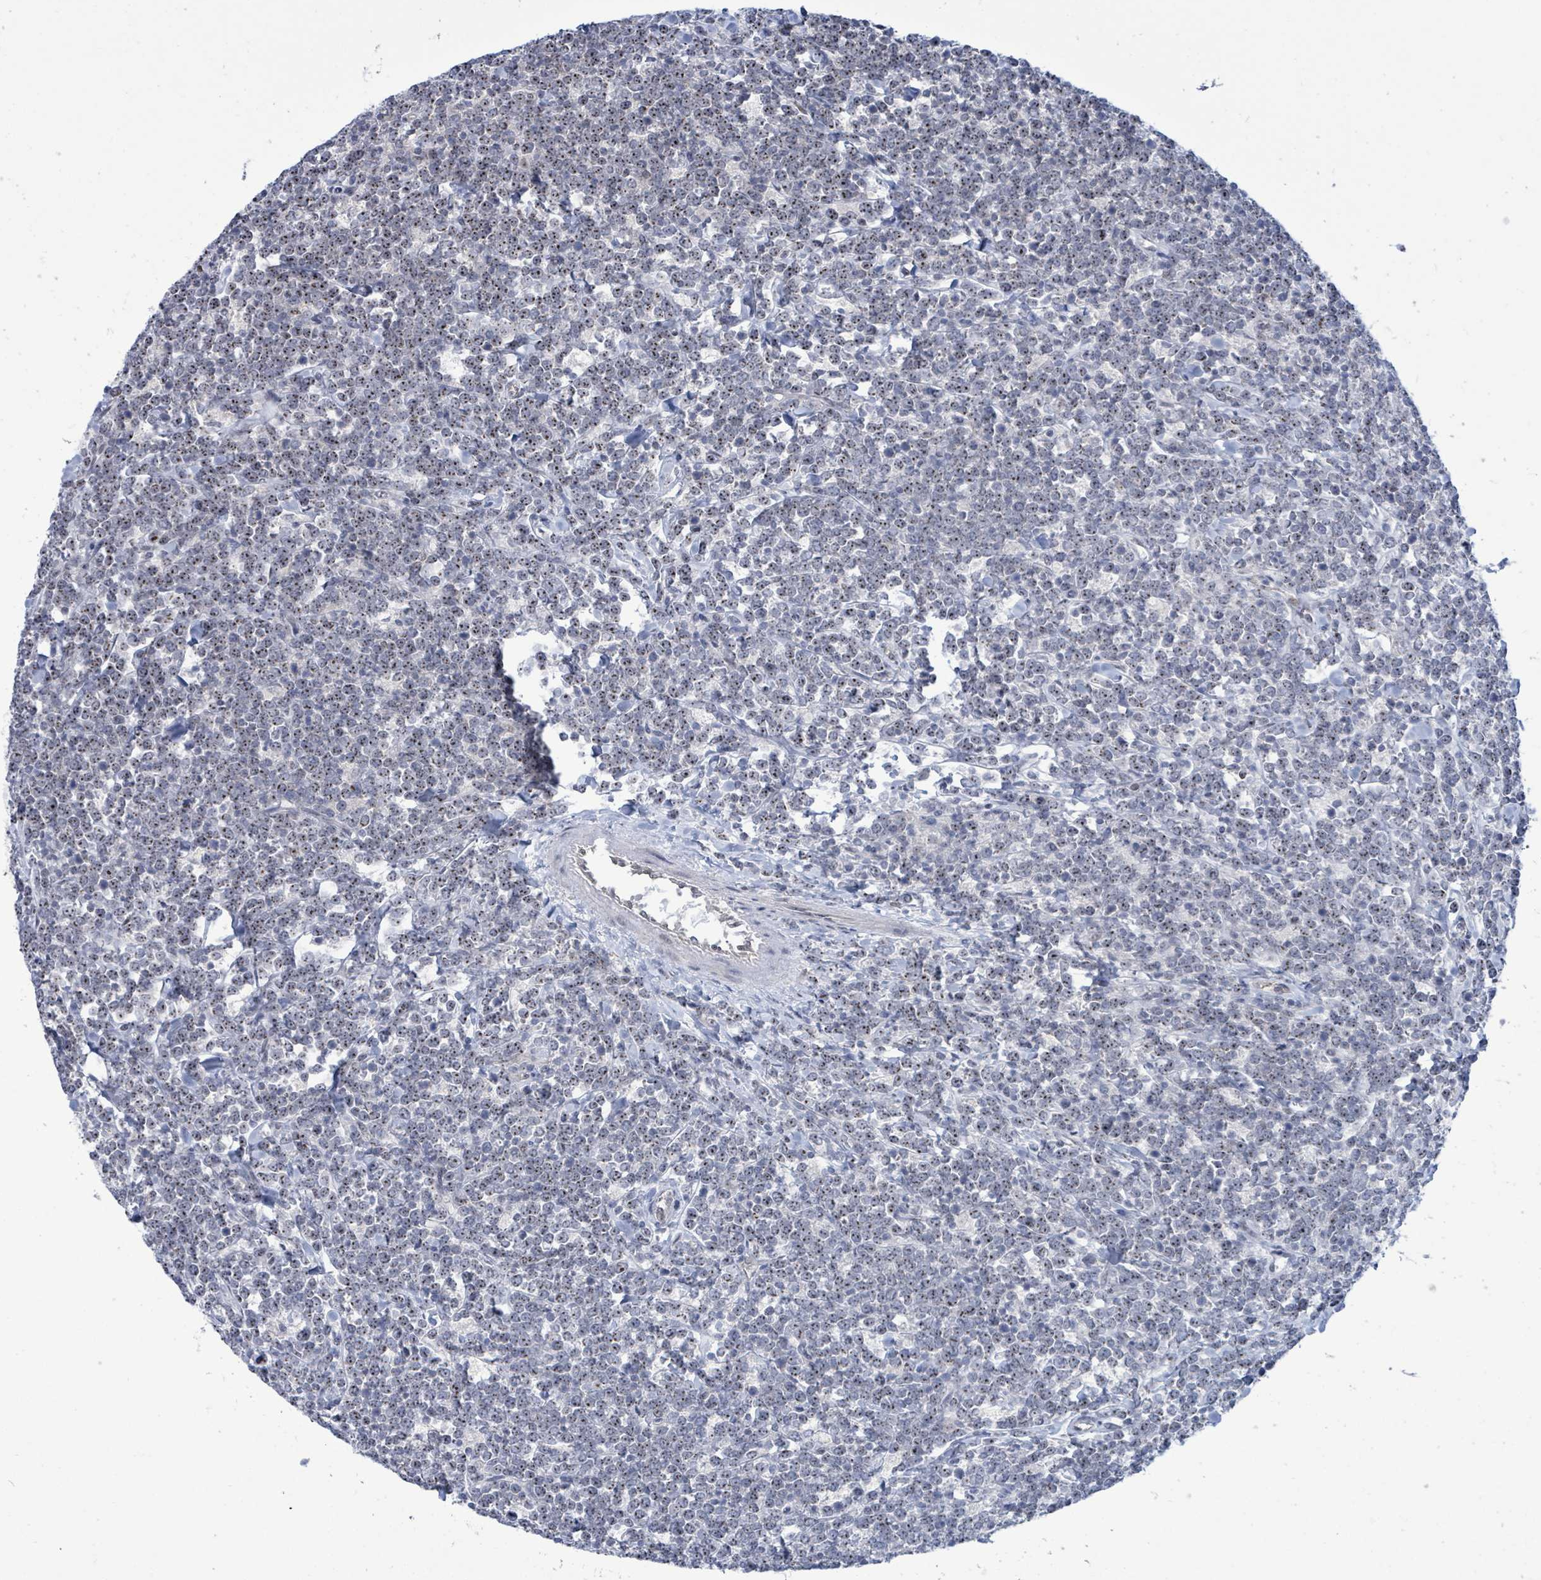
{"staining": {"intensity": "moderate", "quantity": ">75%", "location": "nuclear"}, "tissue": "lymphoma", "cell_type": "Tumor cells", "image_type": "cancer", "snomed": [{"axis": "morphology", "description": "Malignant lymphoma, non-Hodgkin's type, High grade"}, {"axis": "topography", "description": "Small intestine"}, {"axis": "topography", "description": "Colon"}], "caption": "Immunohistochemical staining of human malignant lymphoma, non-Hodgkin's type (high-grade) demonstrates moderate nuclear protein positivity in about >75% of tumor cells. (Stains: DAB (3,3'-diaminobenzidine) in brown, nuclei in blue, Microscopy: brightfield microscopy at high magnification).", "gene": "RRN3", "patient": {"sex": "male", "age": 8}}